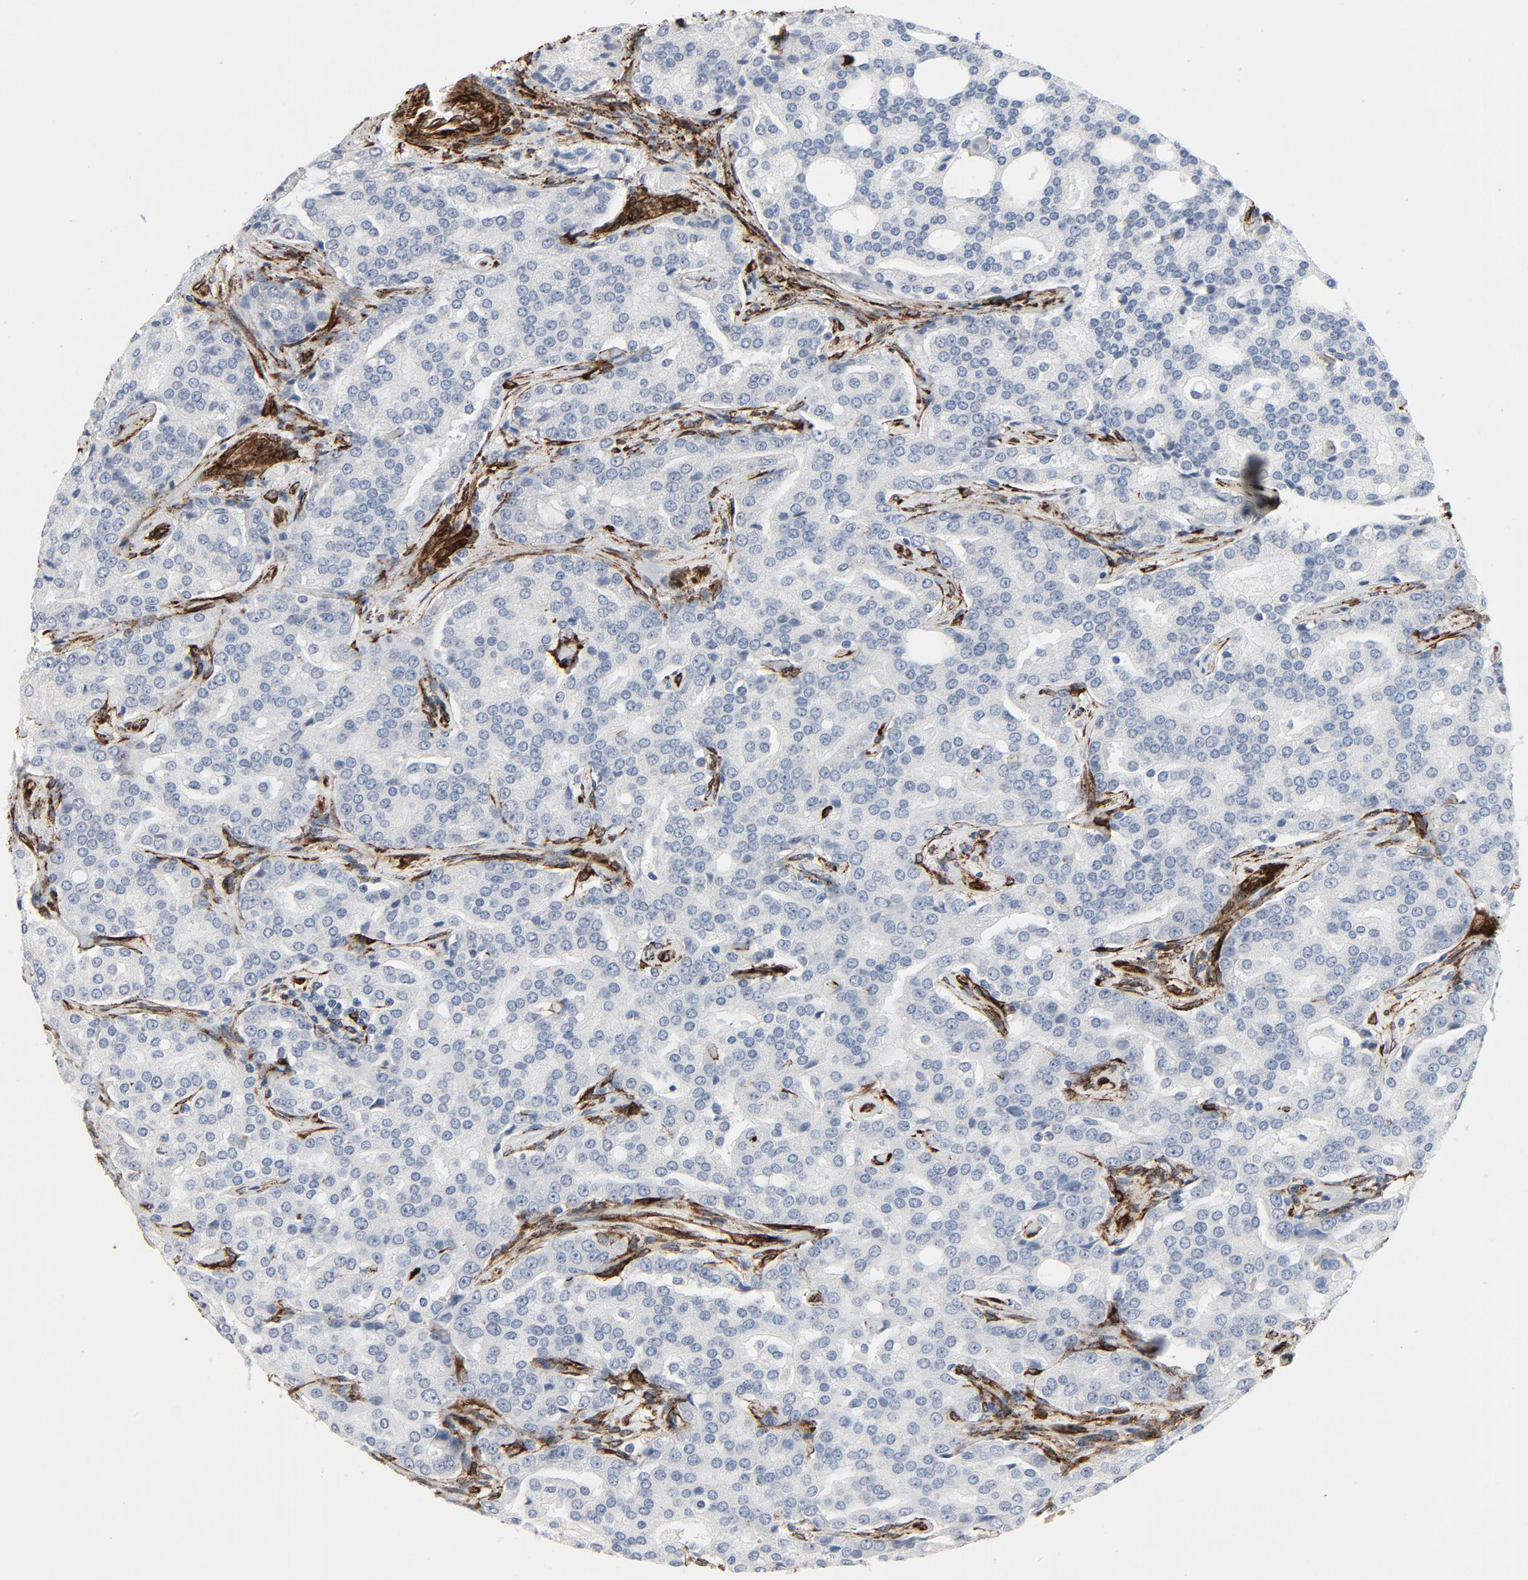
{"staining": {"intensity": "negative", "quantity": "none", "location": "none"}, "tissue": "prostate cancer", "cell_type": "Tumor cells", "image_type": "cancer", "snomed": [{"axis": "morphology", "description": "Adenocarcinoma, High grade"}, {"axis": "topography", "description": "Prostate"}], "caption": "The photomicrograph displays no staining of tumor cells in prostate cancer (high-grade adenocarcinoma). Nuclei are stained in blue.", "gene": "SERPINH1", "patient": {"sex": "male", "age": 72}}